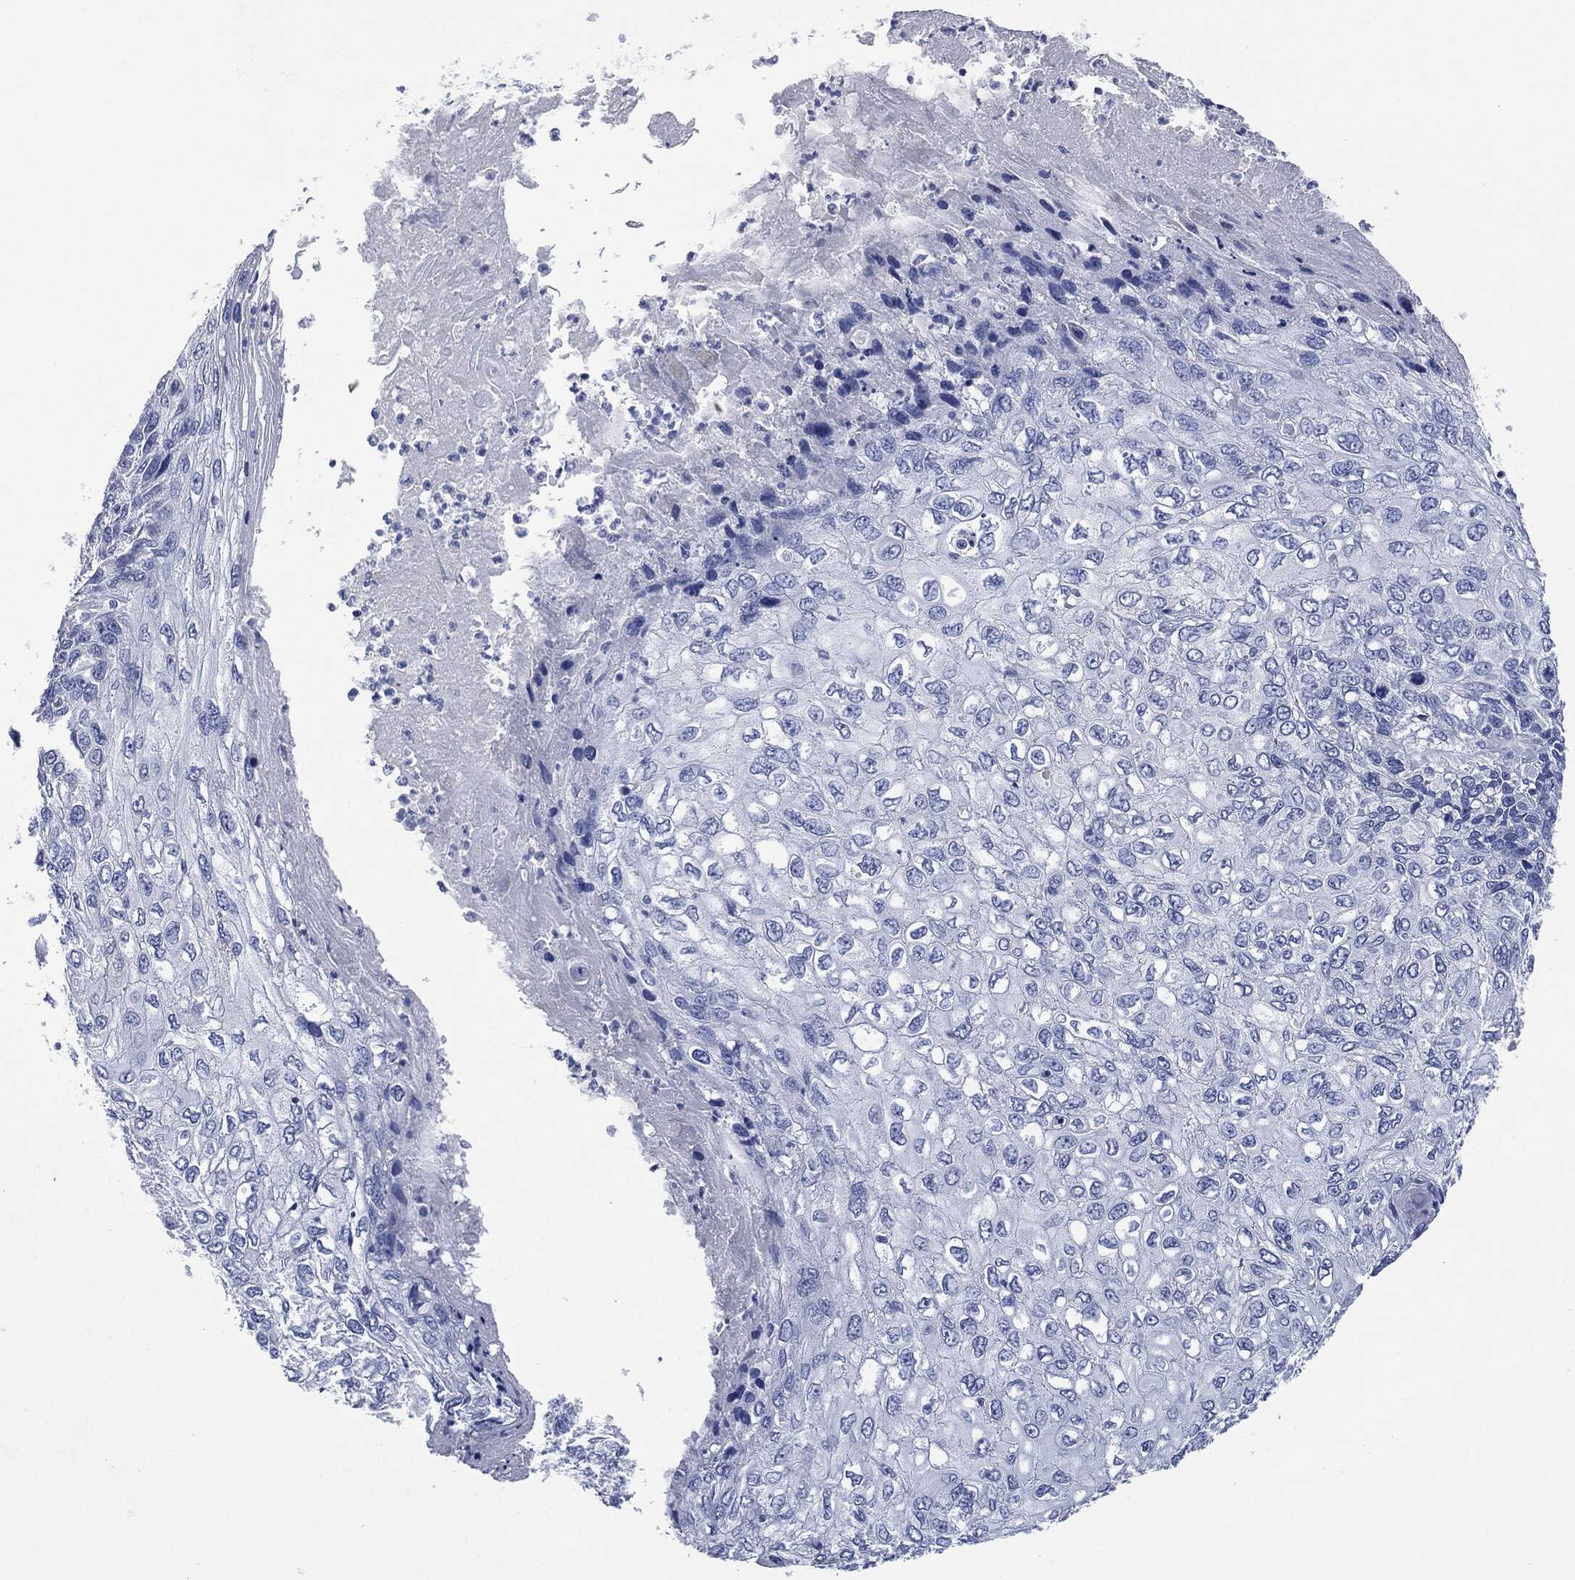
{"staining": {"intensity": "negative", "quantity": "none", "location": "none"}, "tissue": "skin cancer", "cell_type": "Tumor cells", "image_type": "cancer", "snomed": [{"axis": "morphology", "description": "Squamous cell carcinoma, NOS"}, {"axis": "topography", "description": "Skin"}], "caption": "Immunohistochemistry micrograph of squamous cell carcinoma (skin) stained for a protein (brown), which demonstrates no expression in tumor cells.", "gene": "MUC16", "patient": {"sex": "male", "age": 92}}